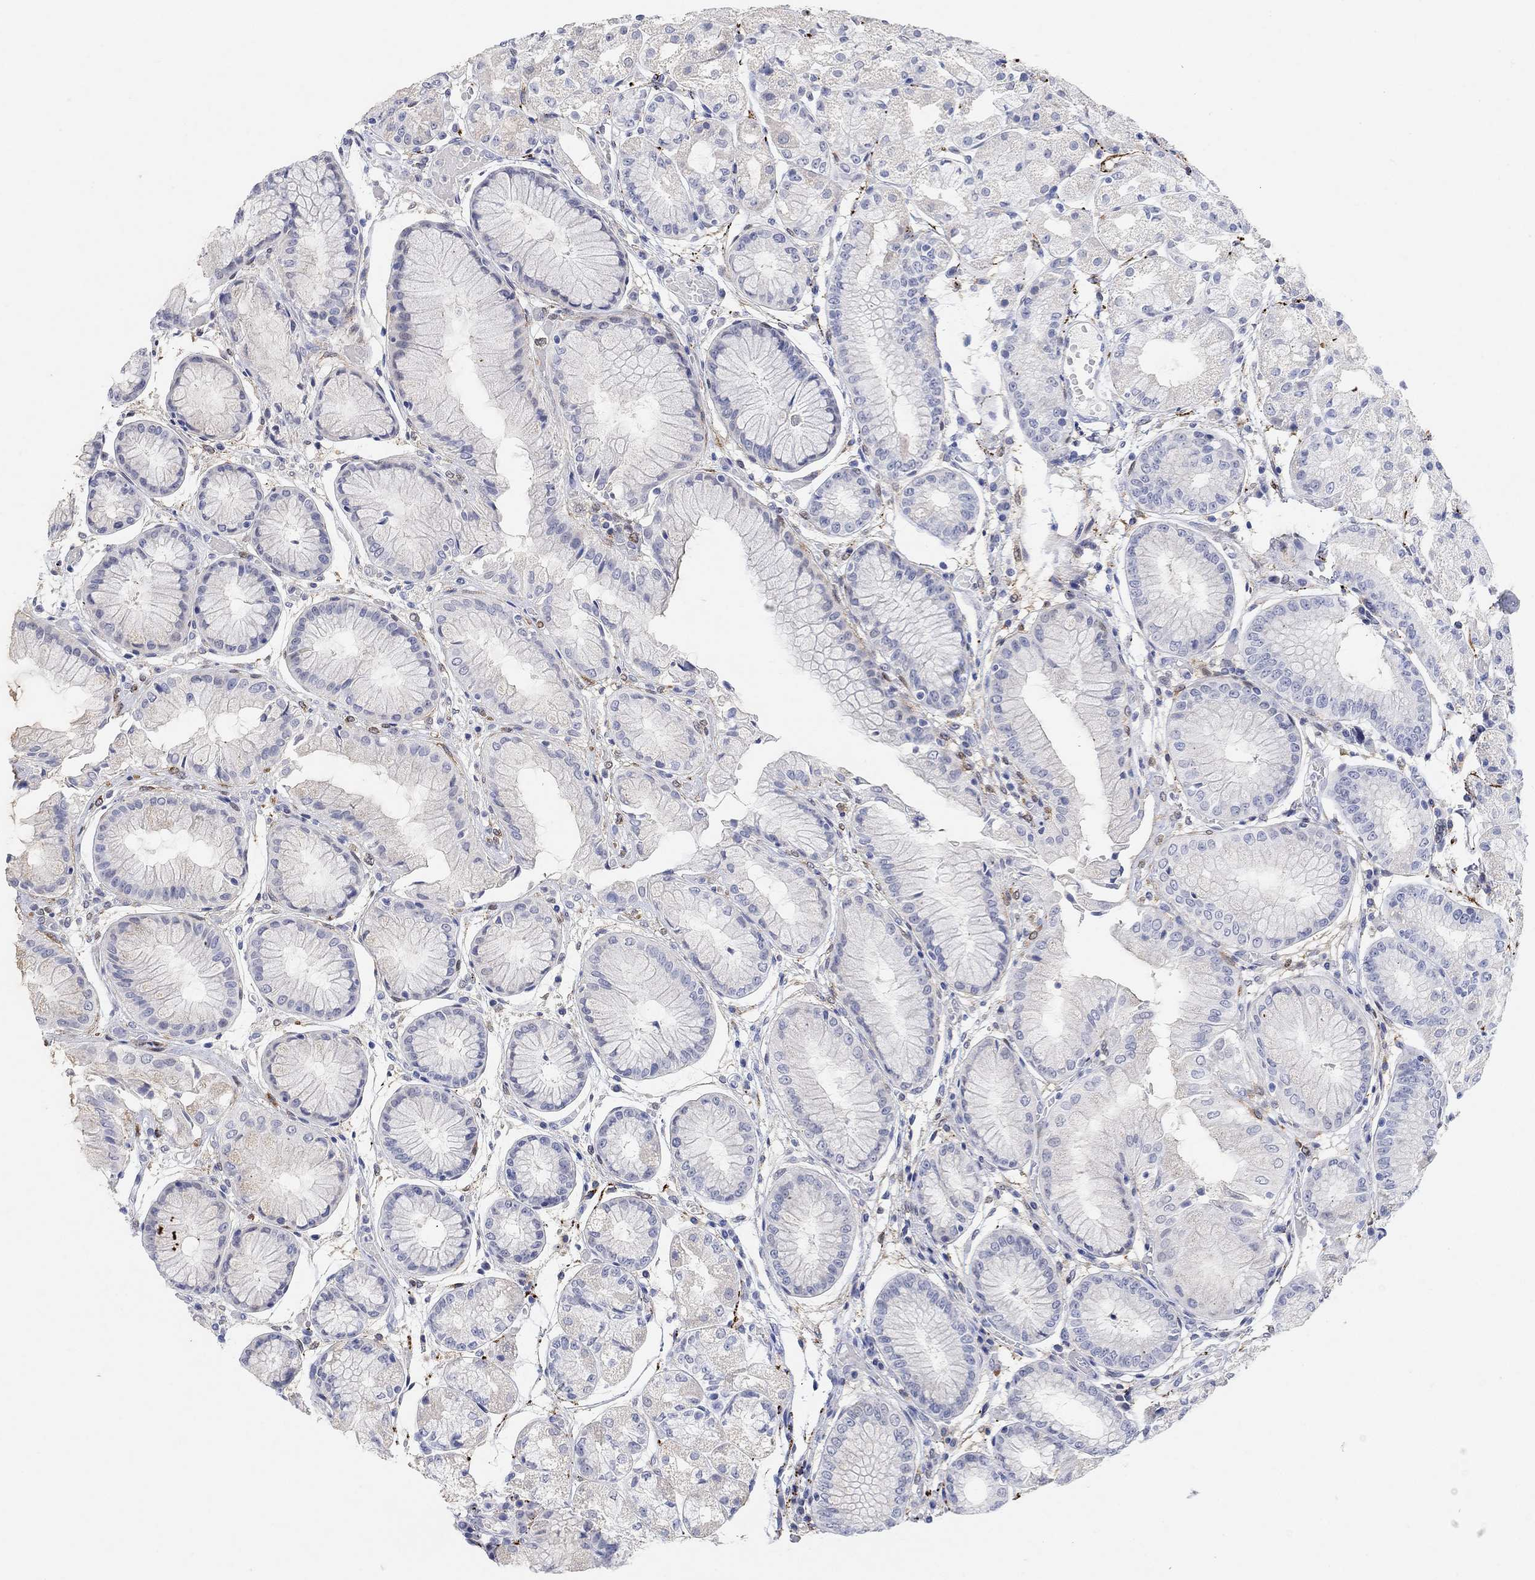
{"staining": {"intensity": "negative", "quantity": "none", "location": "none"}, "tissue": "stomach", "cell_type": "Glandular cells", "image_type": "normal", "snomed": [{"axis": "morphology", "description": "Normal tissue, NOS"}, {"axis": "topography", "description": "Stomach, upper"}], "caption": "Immunohistochemical staining of normal human stomach demonstrates no significant expression in glandular cells.", "gene": "VAT1L", "patient": {"sex": "male", "age": 72}}